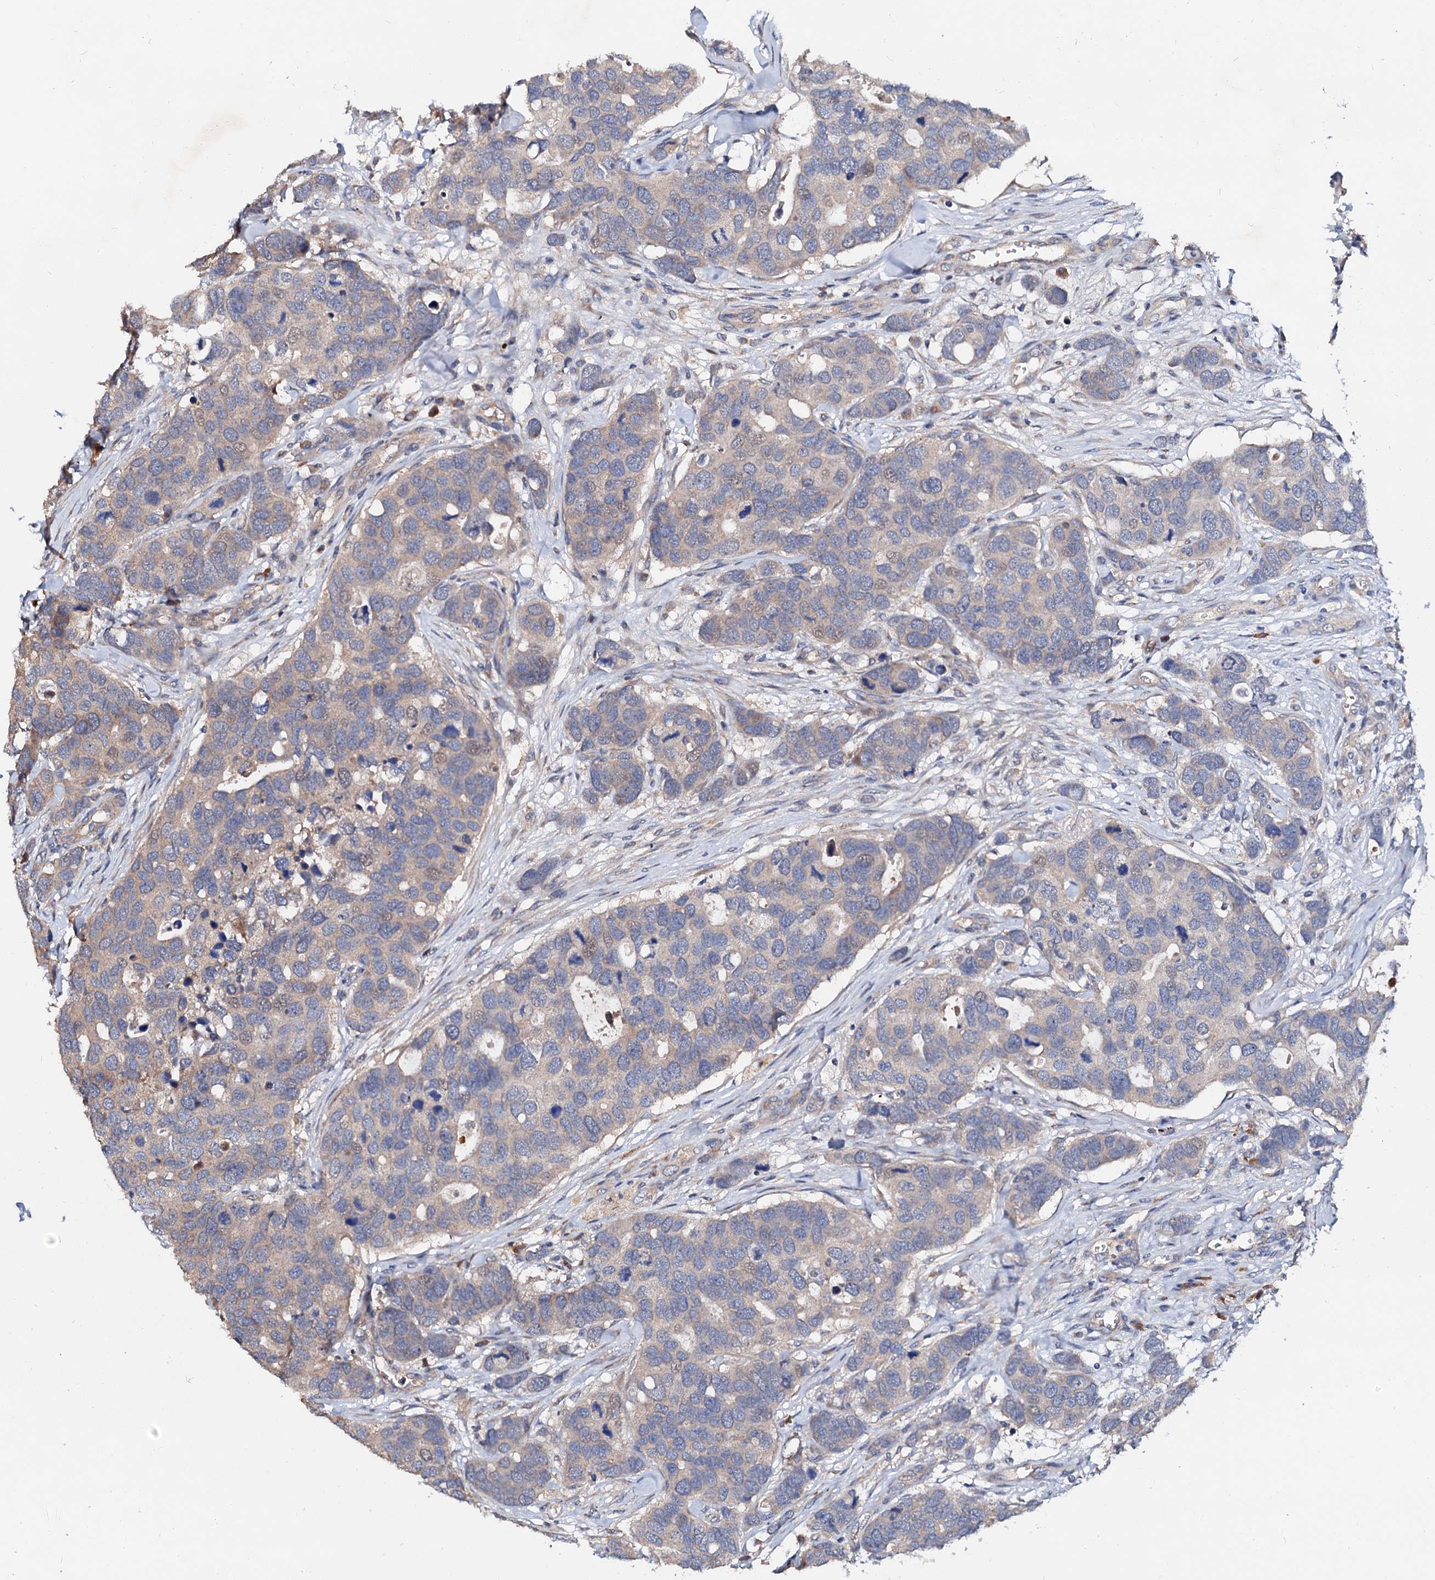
{"staining": {"intensity": "weak", "quantity": "<25%", "location": "cytoplasmic/membranous"}, "tissue": "breast cancer", "cell_type": "Tumor cells", "image_type": "cancer", "snomed": [{"axis": "morphology", "description": "Duct carcinoma"}, {"axis": "topography", "description": "Breast"}], "caption": "An image of human breast intraductal carcinoma is negative for staining in tumor cells.", "gene": "EXTL1", "patient": {"sex": "female", "age": 83}}